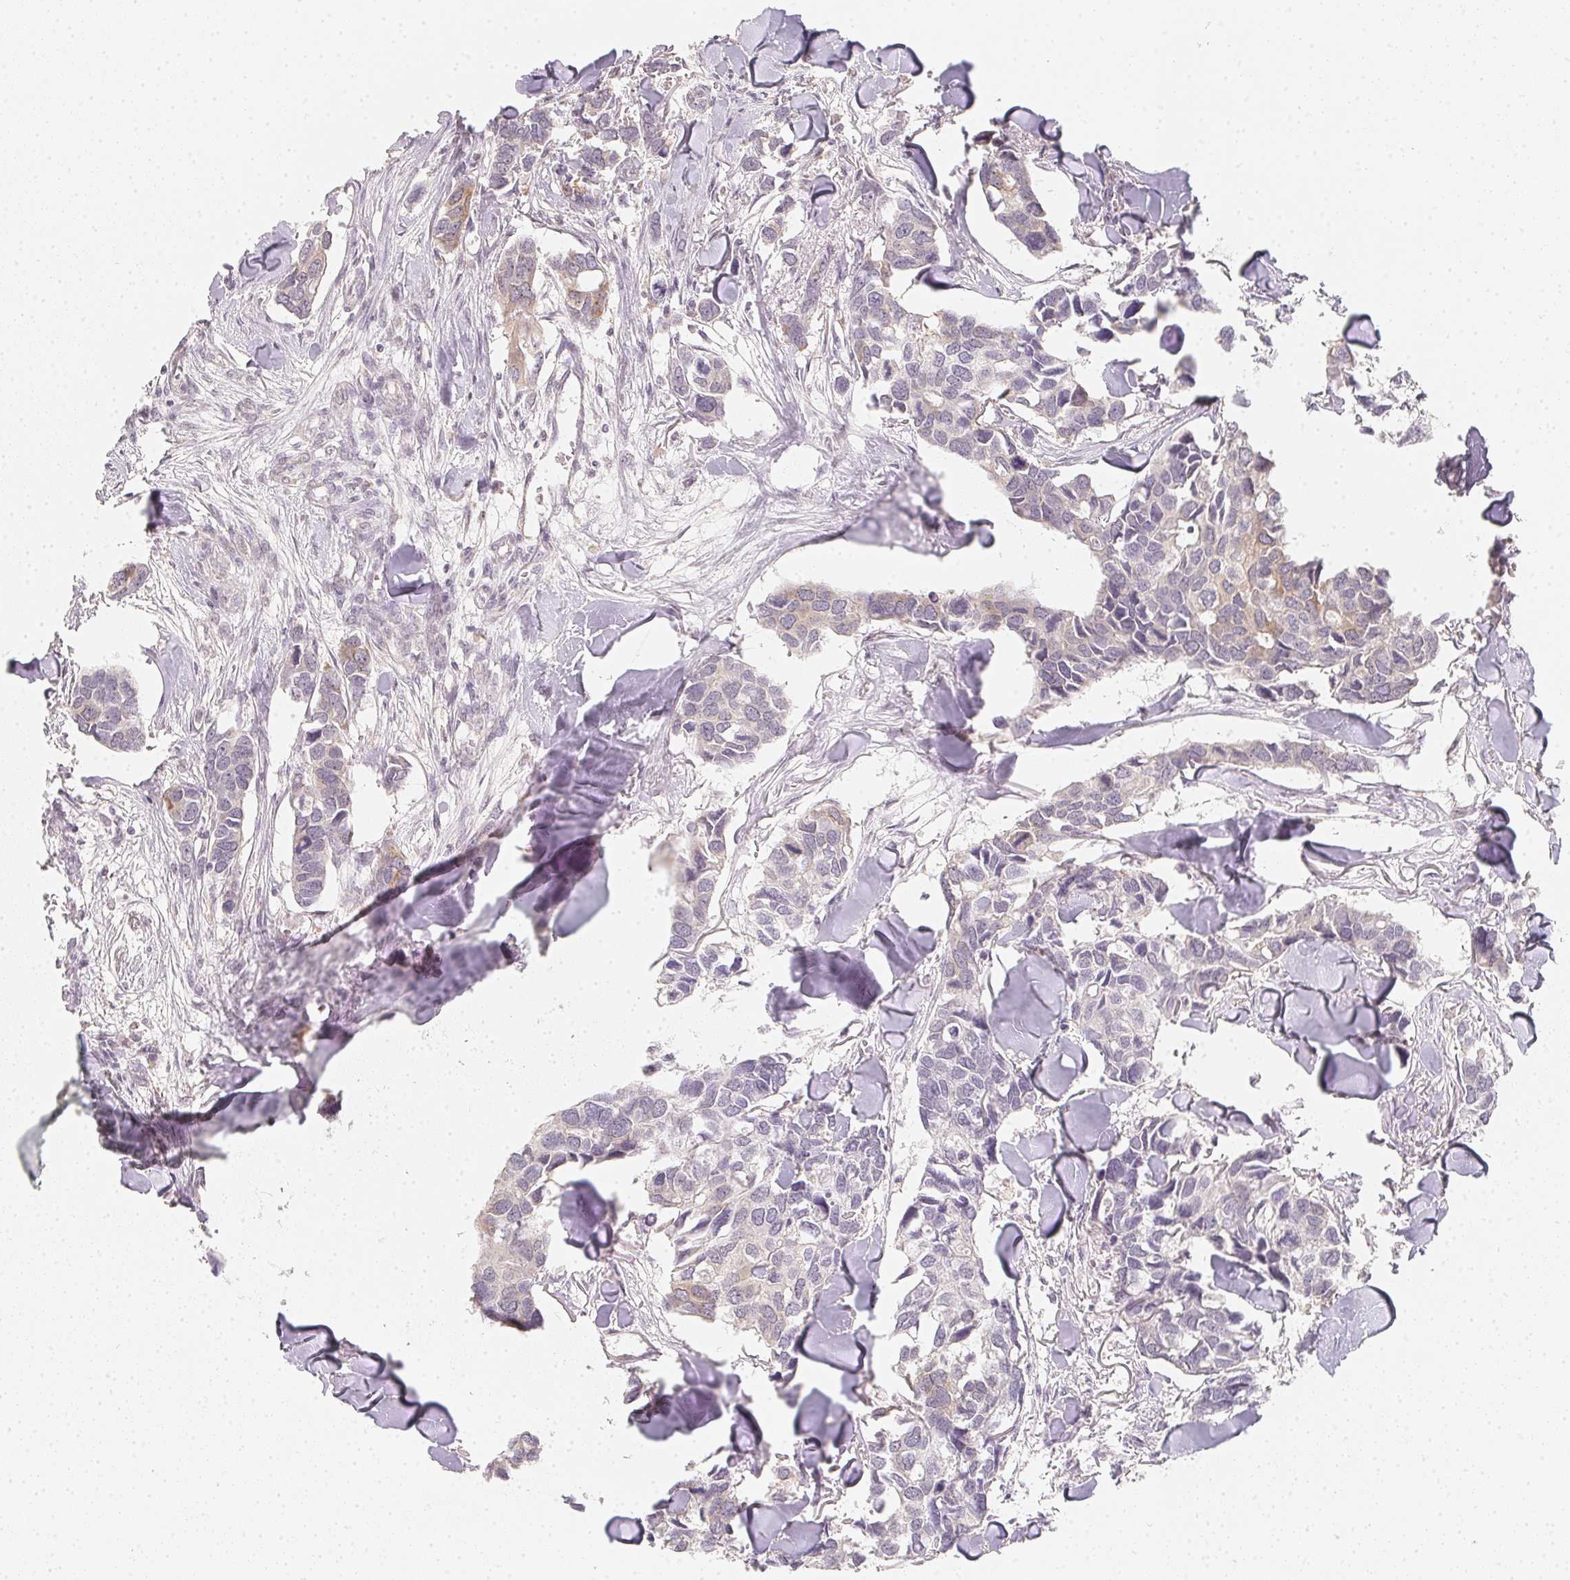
{"staining": {"intensity": "weak", "quantity": "<25%", "location": "cytoplasmic/membranous"}, "tissue": "breast cancer", "cell_type": "Tumor cells", "image_type": "cancer", "snomed": [{"axis": "morphology", "description": "Duct carcinoma"}, {"axis": "topography", "description": "Breast"}], "caption": "Breast cancer (invasive ductal carcinoma) stained for a protein using immunohistochemistry (IHC) displays no staining tumor cells.", "gene": "SOAT1", "patient": {"sex": "female", "age": 83}}